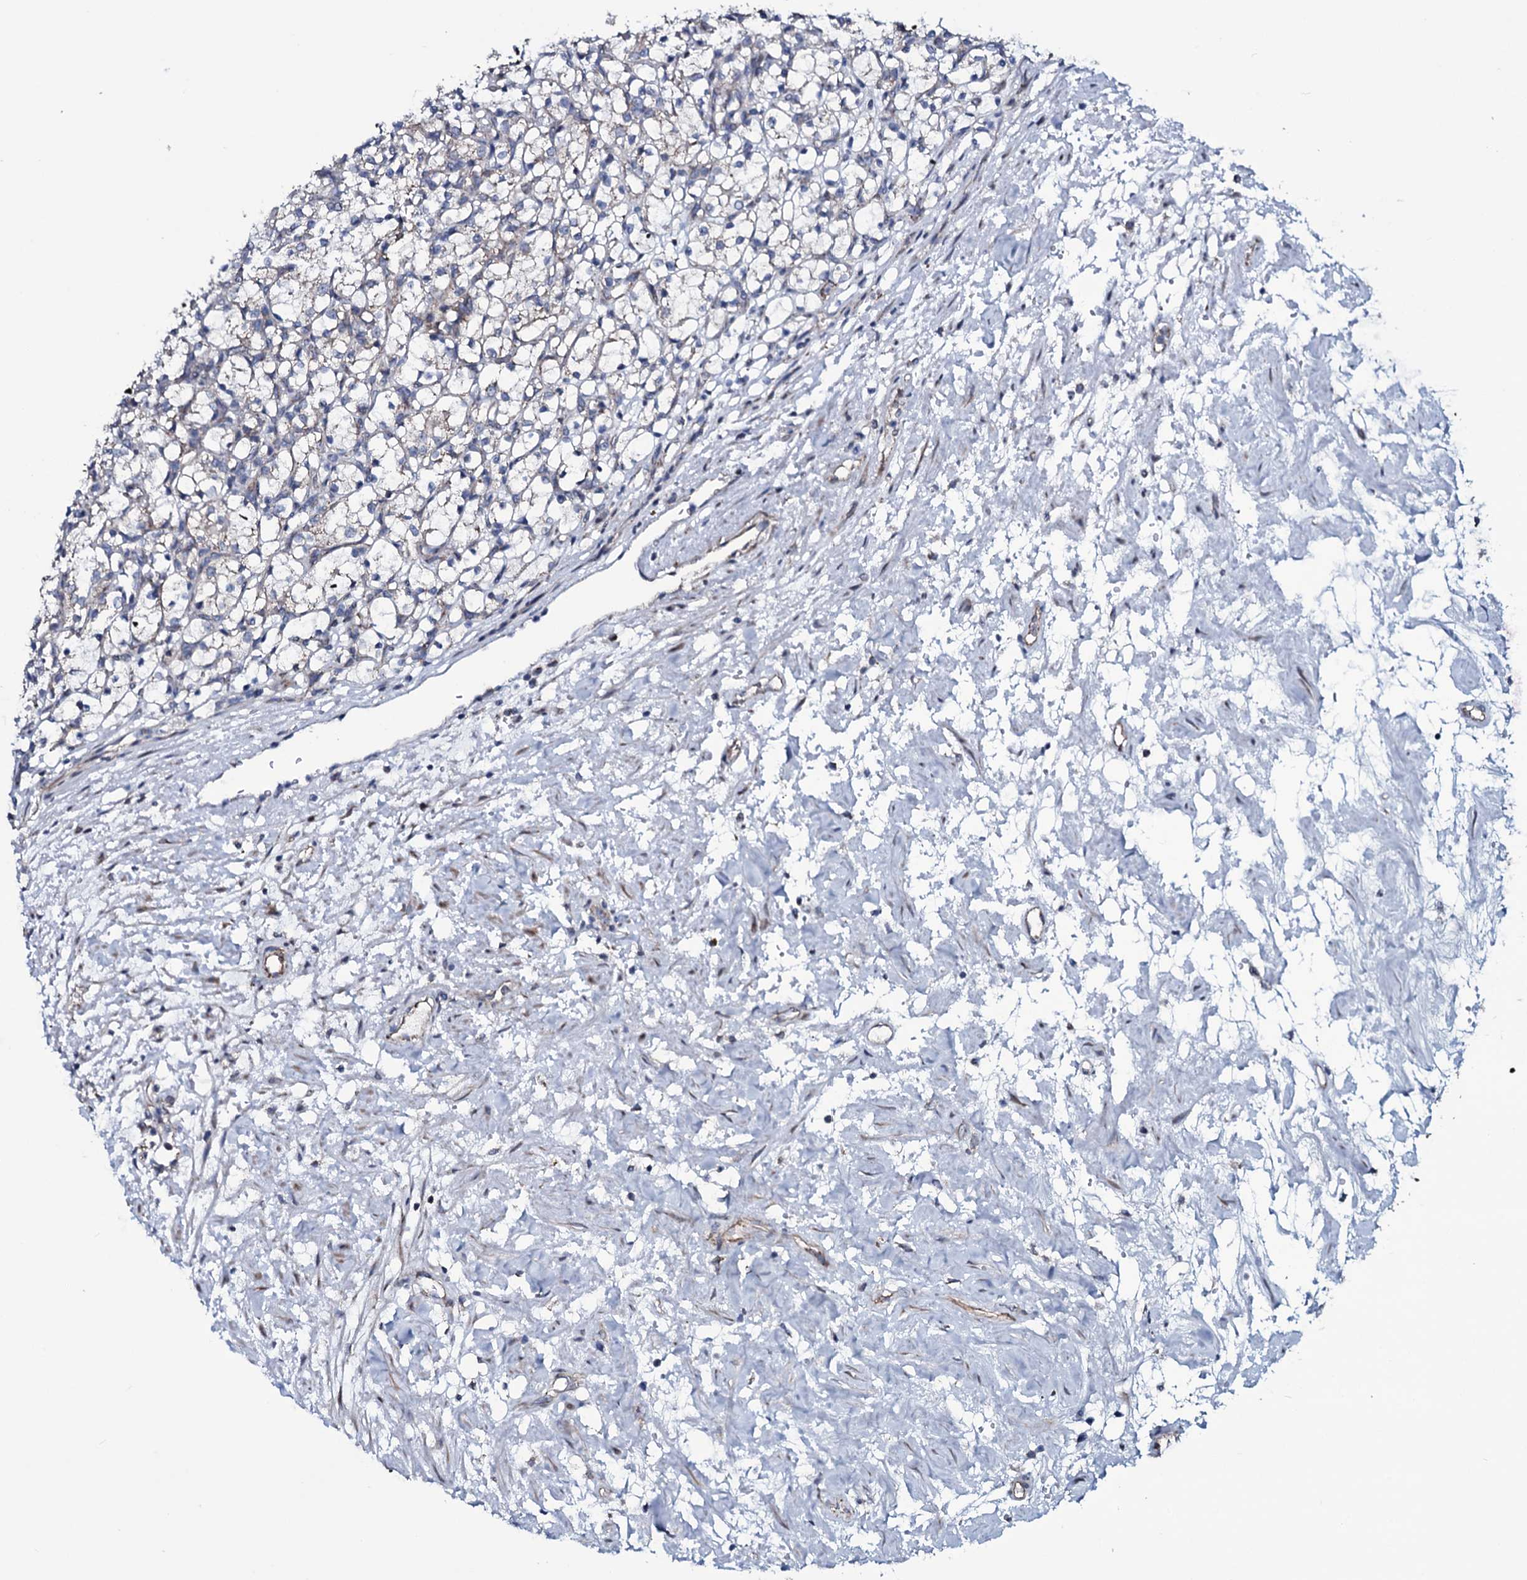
{"staining": {"intensity": "negative", "quantity": "none", "location": "none"}, "tissue": "renal cancer", "cell_type": "Tumor cells", "image_type": "cancer", "snomed": [{"axis": "morphology", "description": "Adenocarcinoma, NOS"}, {"axis": "topography", "description": "Kidney"}], "caption": "Immunohistochemical staining of renal cancer (adenocarcinoma) displays no significant expression in tumor cells.", "gene": "WIPF3", "patient": {"sex": "female", "age": 69}}